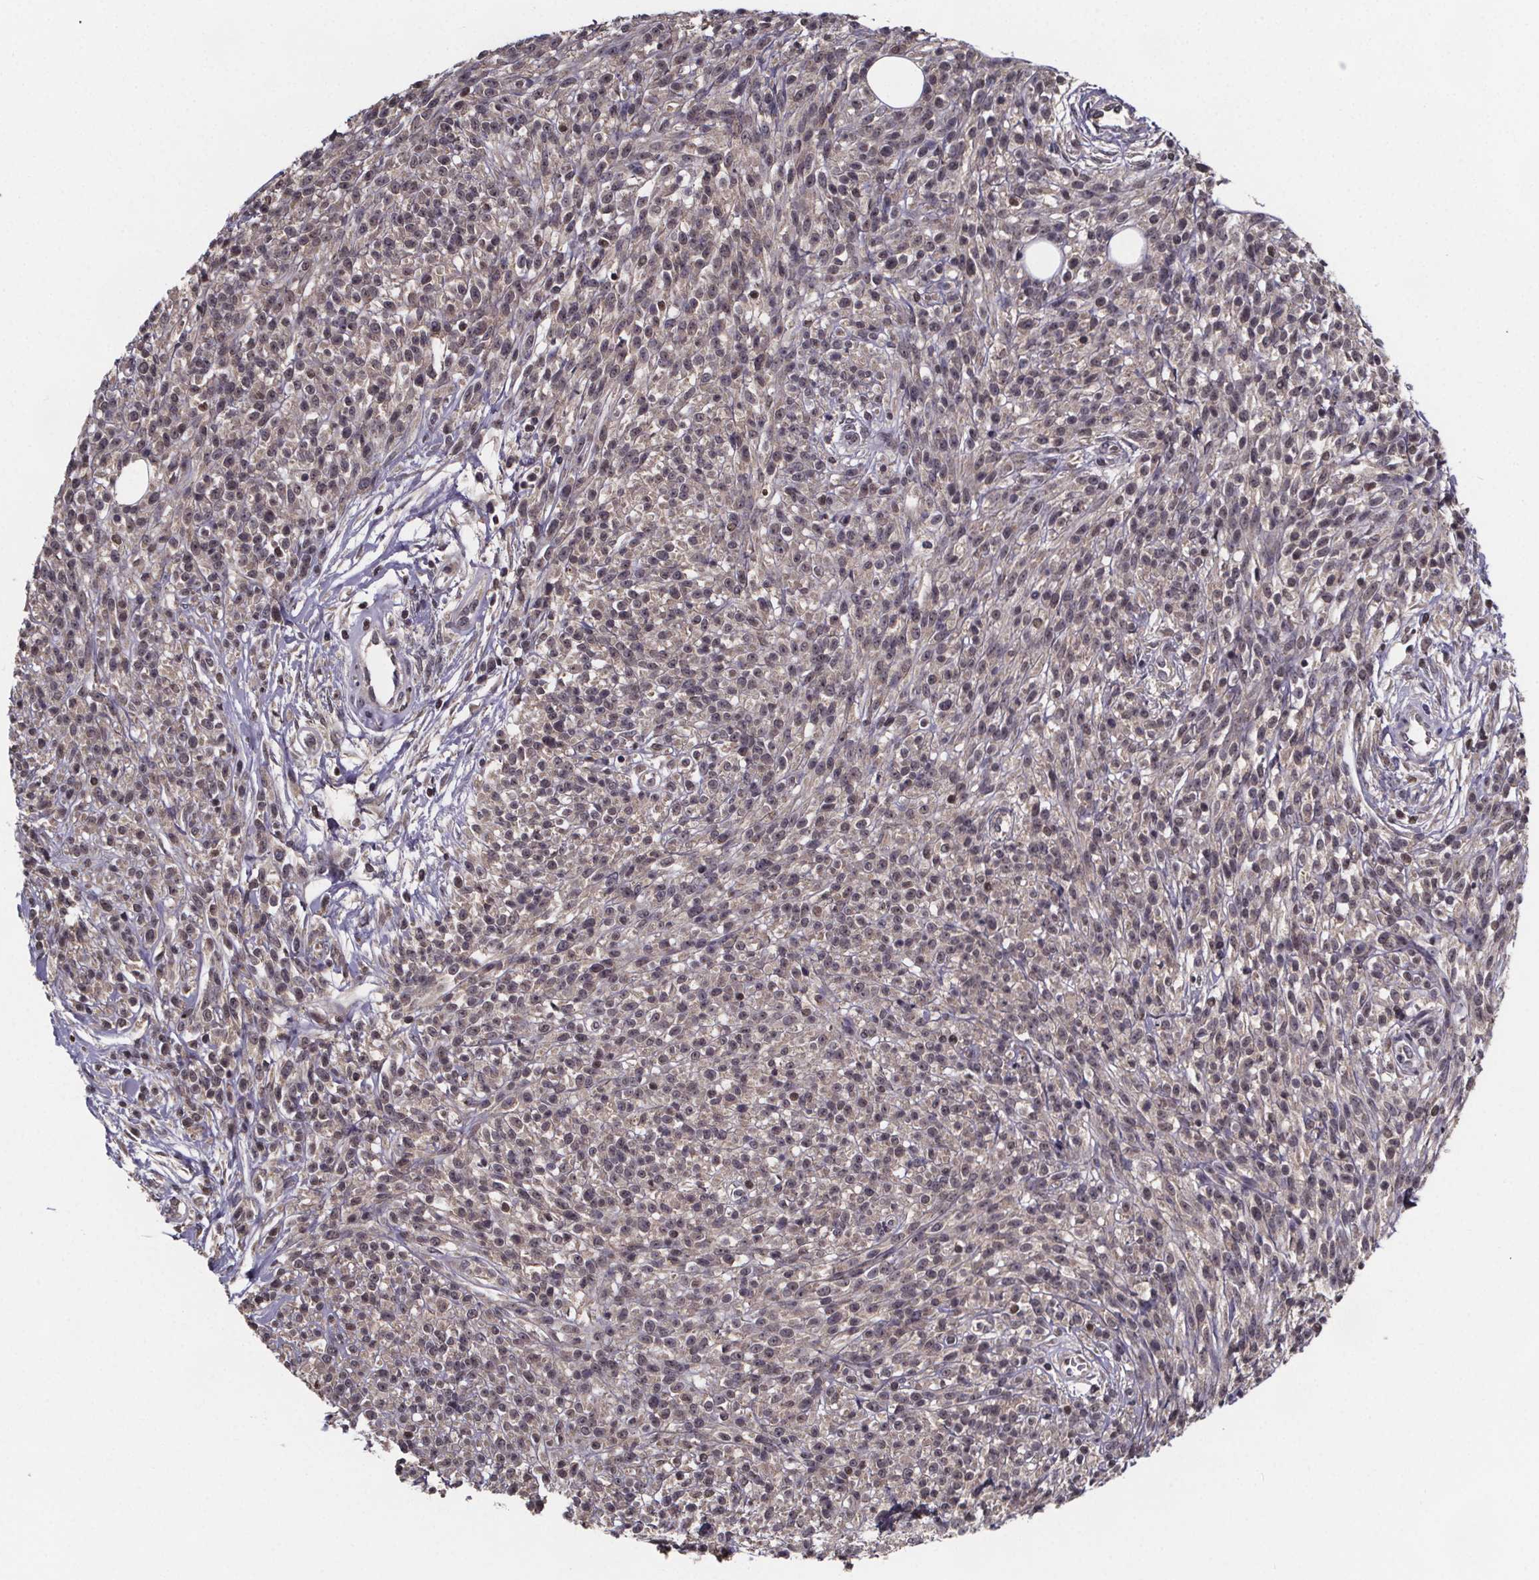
{"staining": {"intensity": "weak", "quantity": "<25%", "location": "nuclear"}, "tissue": "melanoma", "cell_type": "Tumor cells", "image_type": "cancer", "snomed": [{"axis": "morphology", "description": "Malignant melanoma, NOS"}, {"axis": "topography", "description": "Skin"}, {"axis": "topography", "description": "Skin of trunk"}], "caption": "Immunohistochemical staining of malignant melanoma demonstrates no significant staining in tumor cells.", "gene": "FN3KRP", "patient": {"sex": "male", "age": 74}}